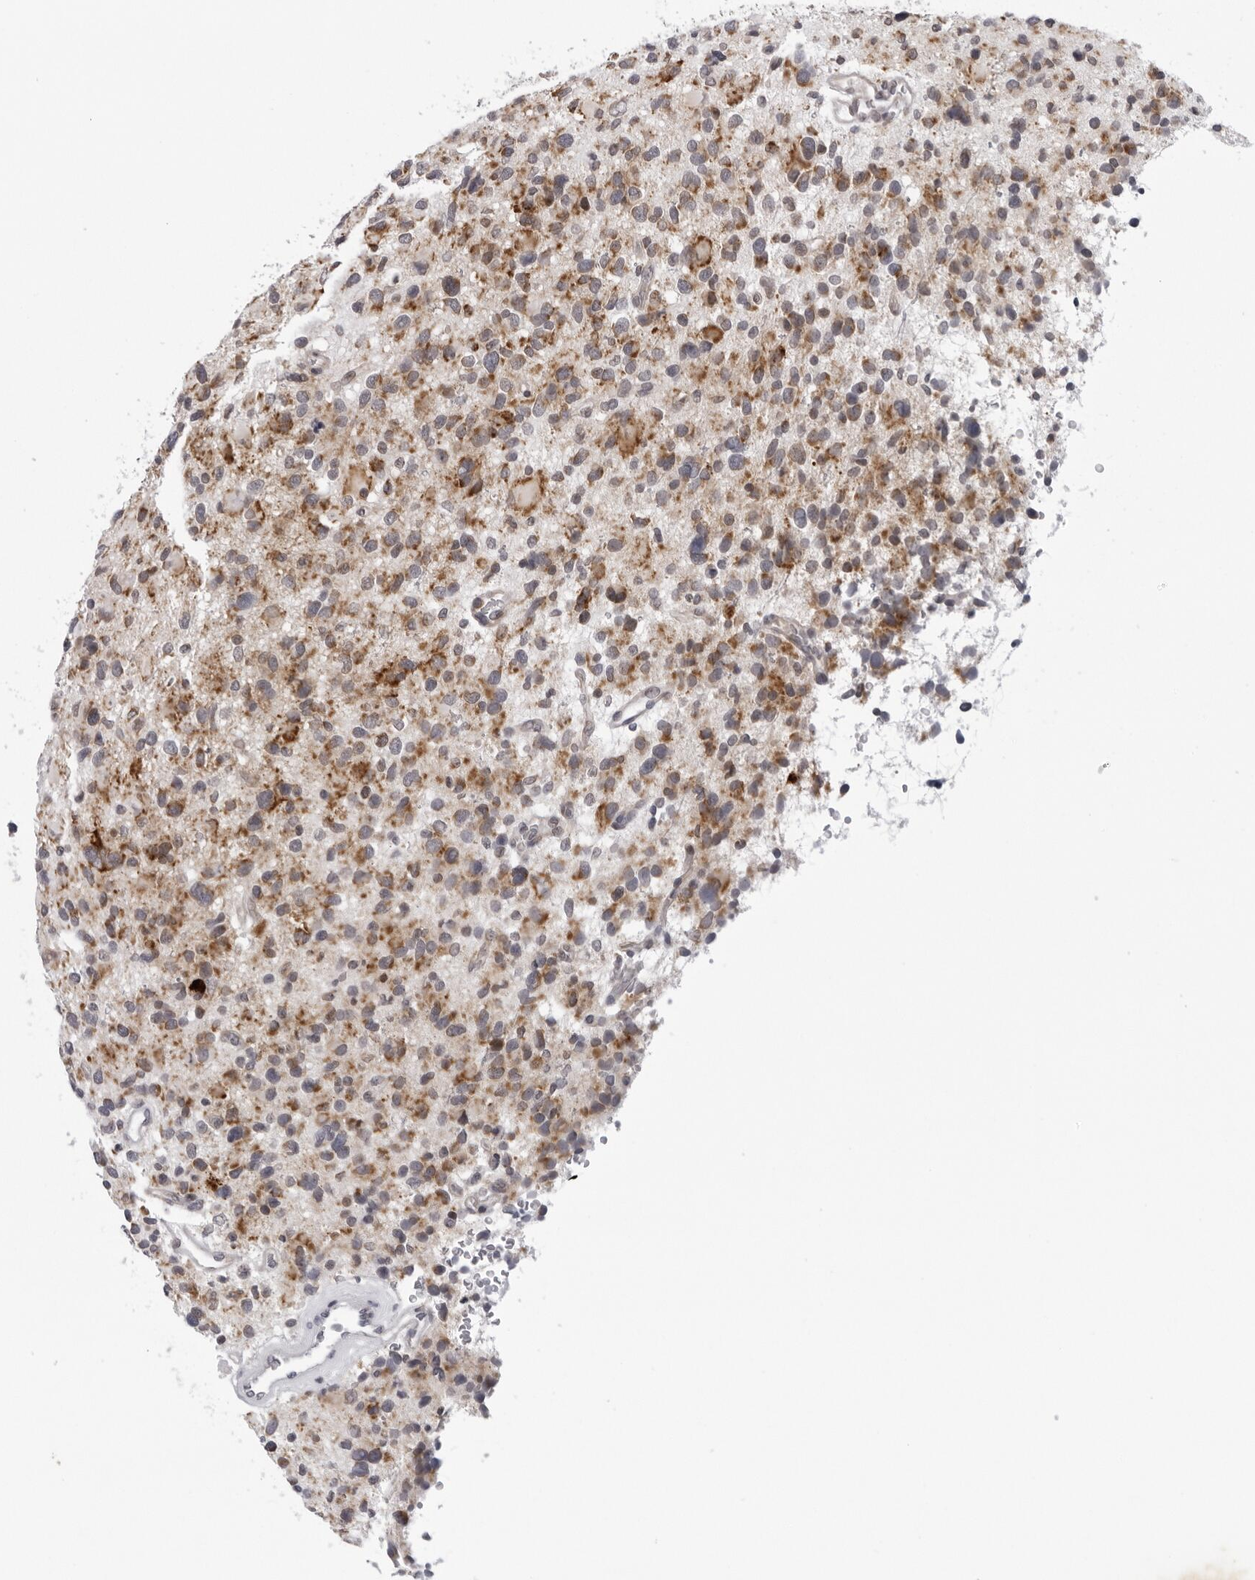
{"staining": {"intensity": "moderate", "quantity": ">75%", "location": "cytoplasmic/membranous"}, "tissue": "glioma", "cell_type": "Tumor cells", "image_type": "cancer", "snomed": [{"axis": "morphology", "description": "Glioma, malignant, High grade"}, {"axis": "topography", "description": "Brain"}], "caption": "A brown stain labels moderate cytoplasmic/membranous expression of a protein in glioma tumor cells.", "gene": "CPT2", "patient": {"sex": "male", "age": 48}}